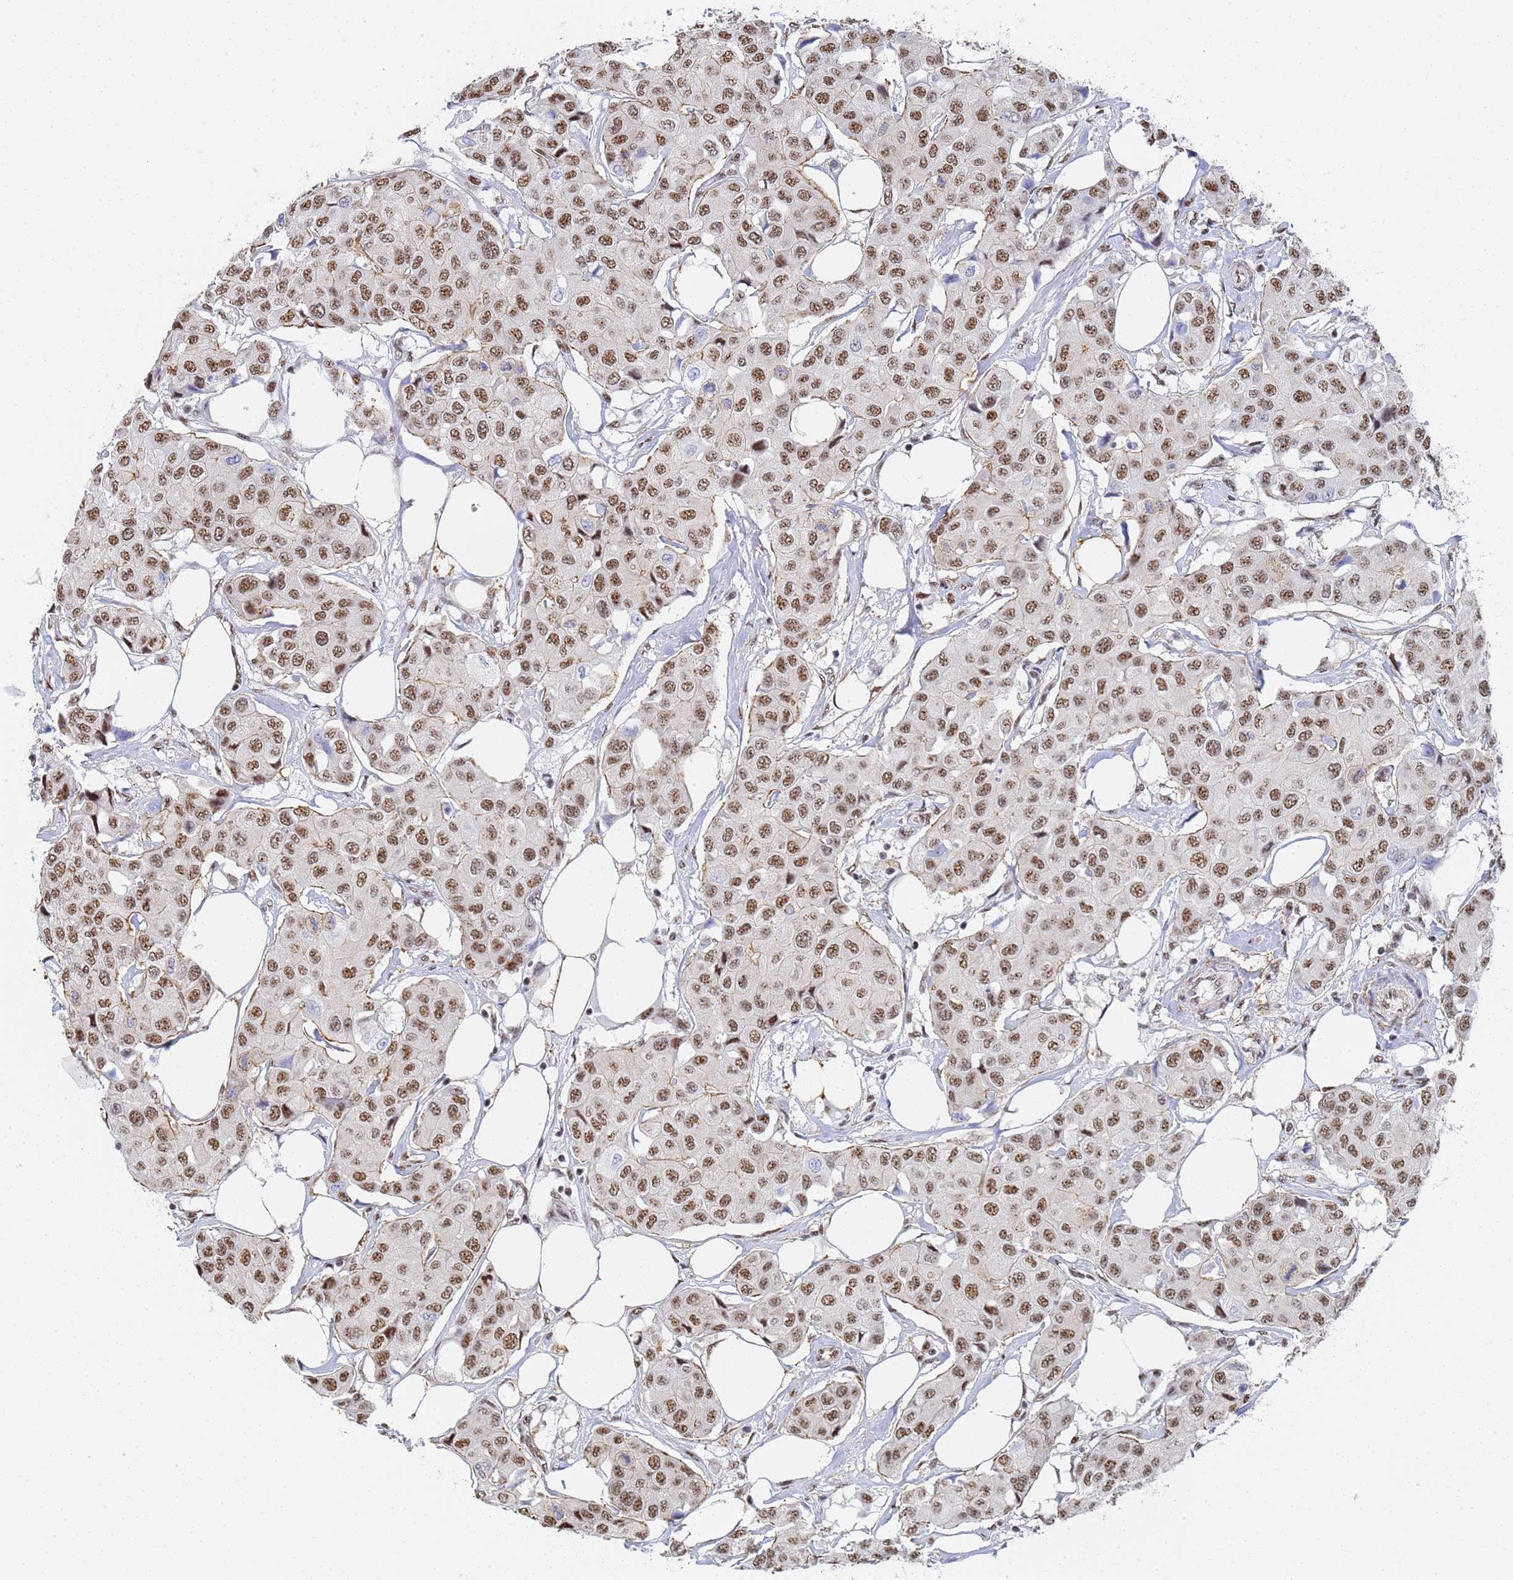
{"staining": {"intensity": "moderate", "quantity": ">75%", "location": "nuclear"}, "tissue": "breast cancer", "cell_type": "Tumor cells", "image_type": "cancer", "snomed": [{"axis": "morphology", "description": "Duct carcinoma"}, {"axis": "topography", "description": "Breast"}], "caption": "The immunohistochemical stain highlights moderate nuclear positivity in tumor cells of breast cancer (intraductal carcinoma) tissue.", "gene": "PRRT4", "patient": {"sex": "female", "age": 80}}